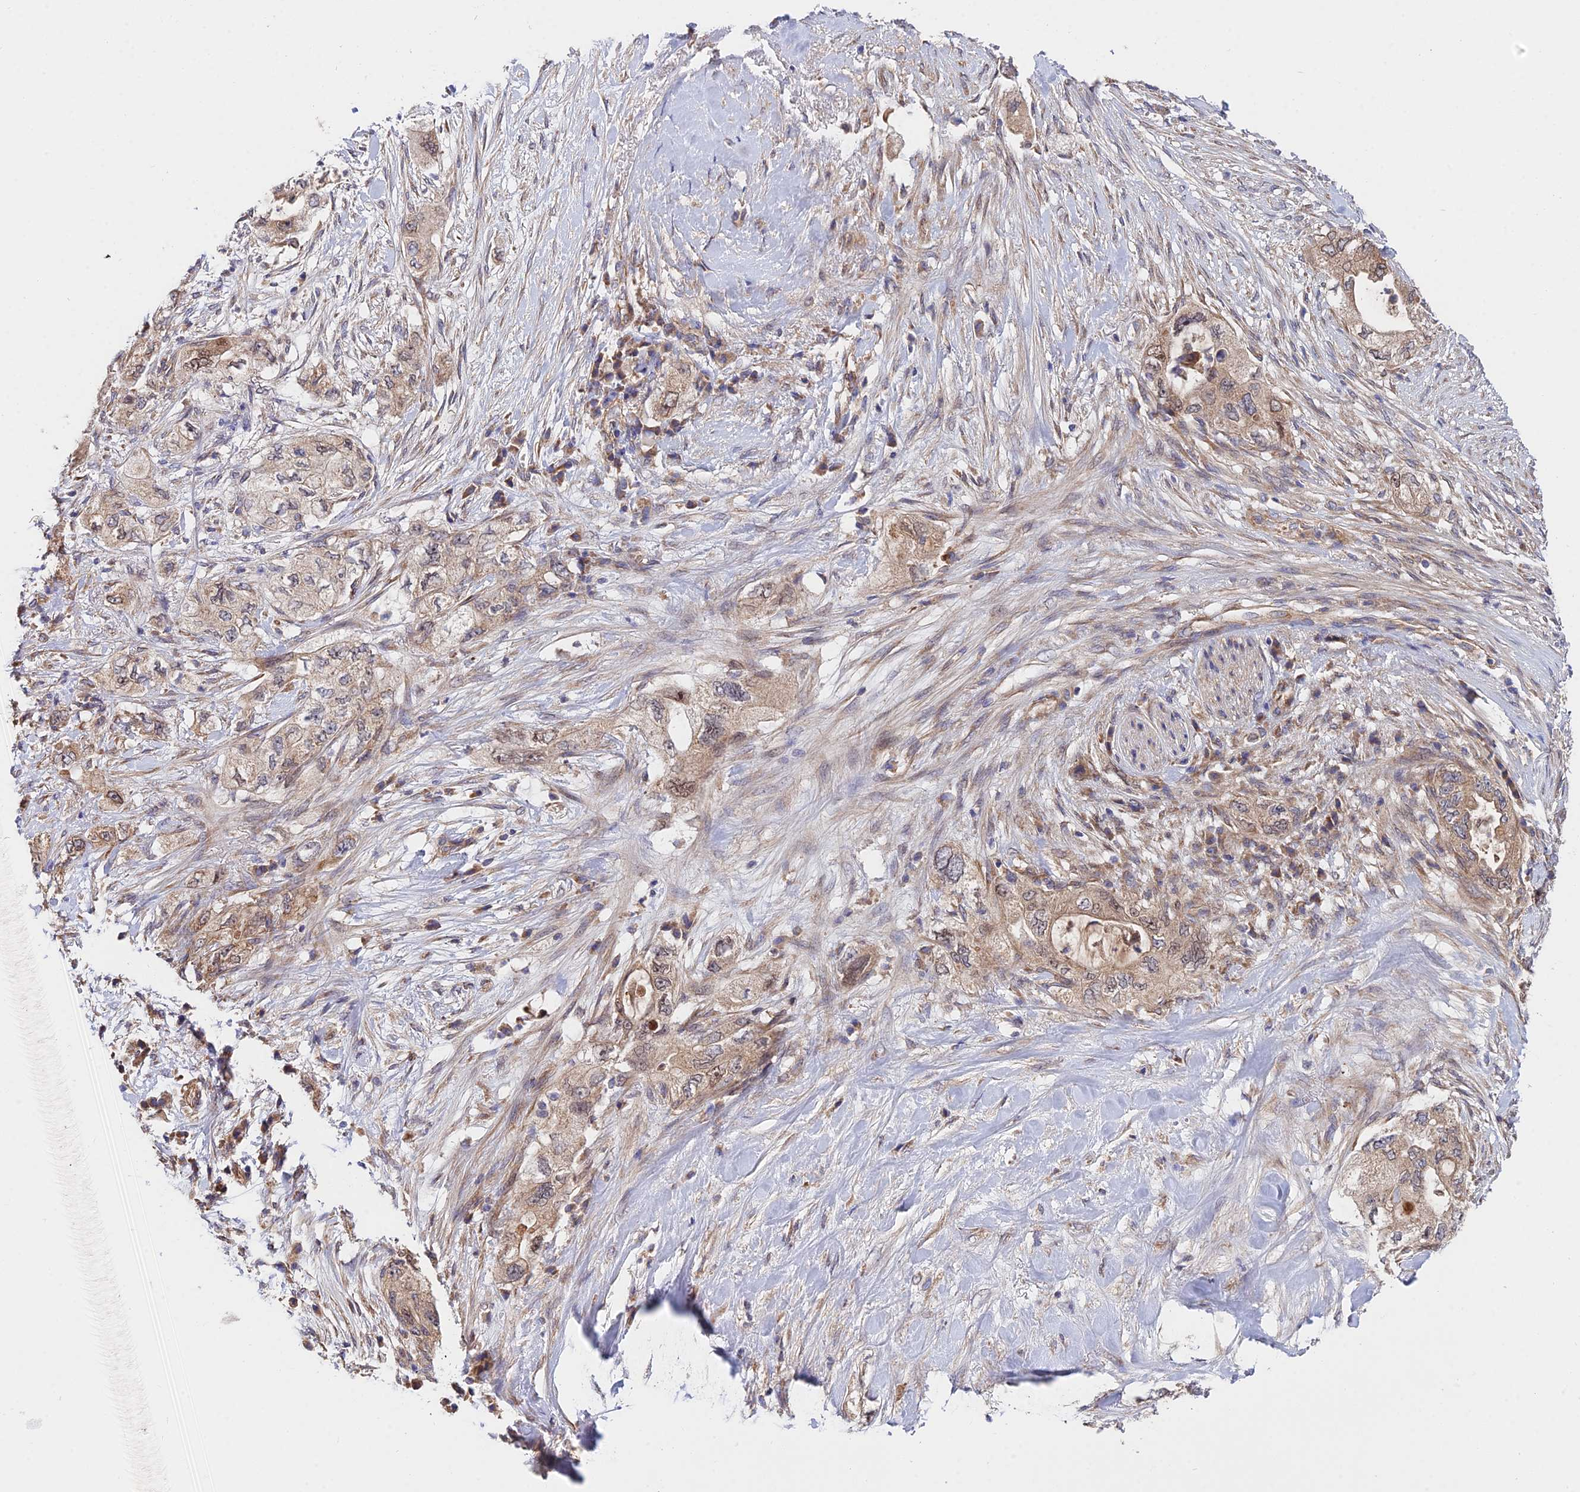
{"staining": {"intensity": "moderate", "quantity": ">75%", "location": "cytoplasmic/membranous"}, "tissue": "pancreatic cancer", "cell_type": "Tumor cells", "image_type": "cancer", "snomed": [{"axis": "morphology", "description": "Adenocarcinoma, NOS"}, {"axis": "topography", "description": "Pancreas"}], "caption": "Protein analysis of pancreatic adenocarcinoma tissue reveals moderate cytoplasmic/membranous expression in about >75% of tumor cells.", "gene": "CDC37L1", "patient": {"sex": "female", "age": 73}}